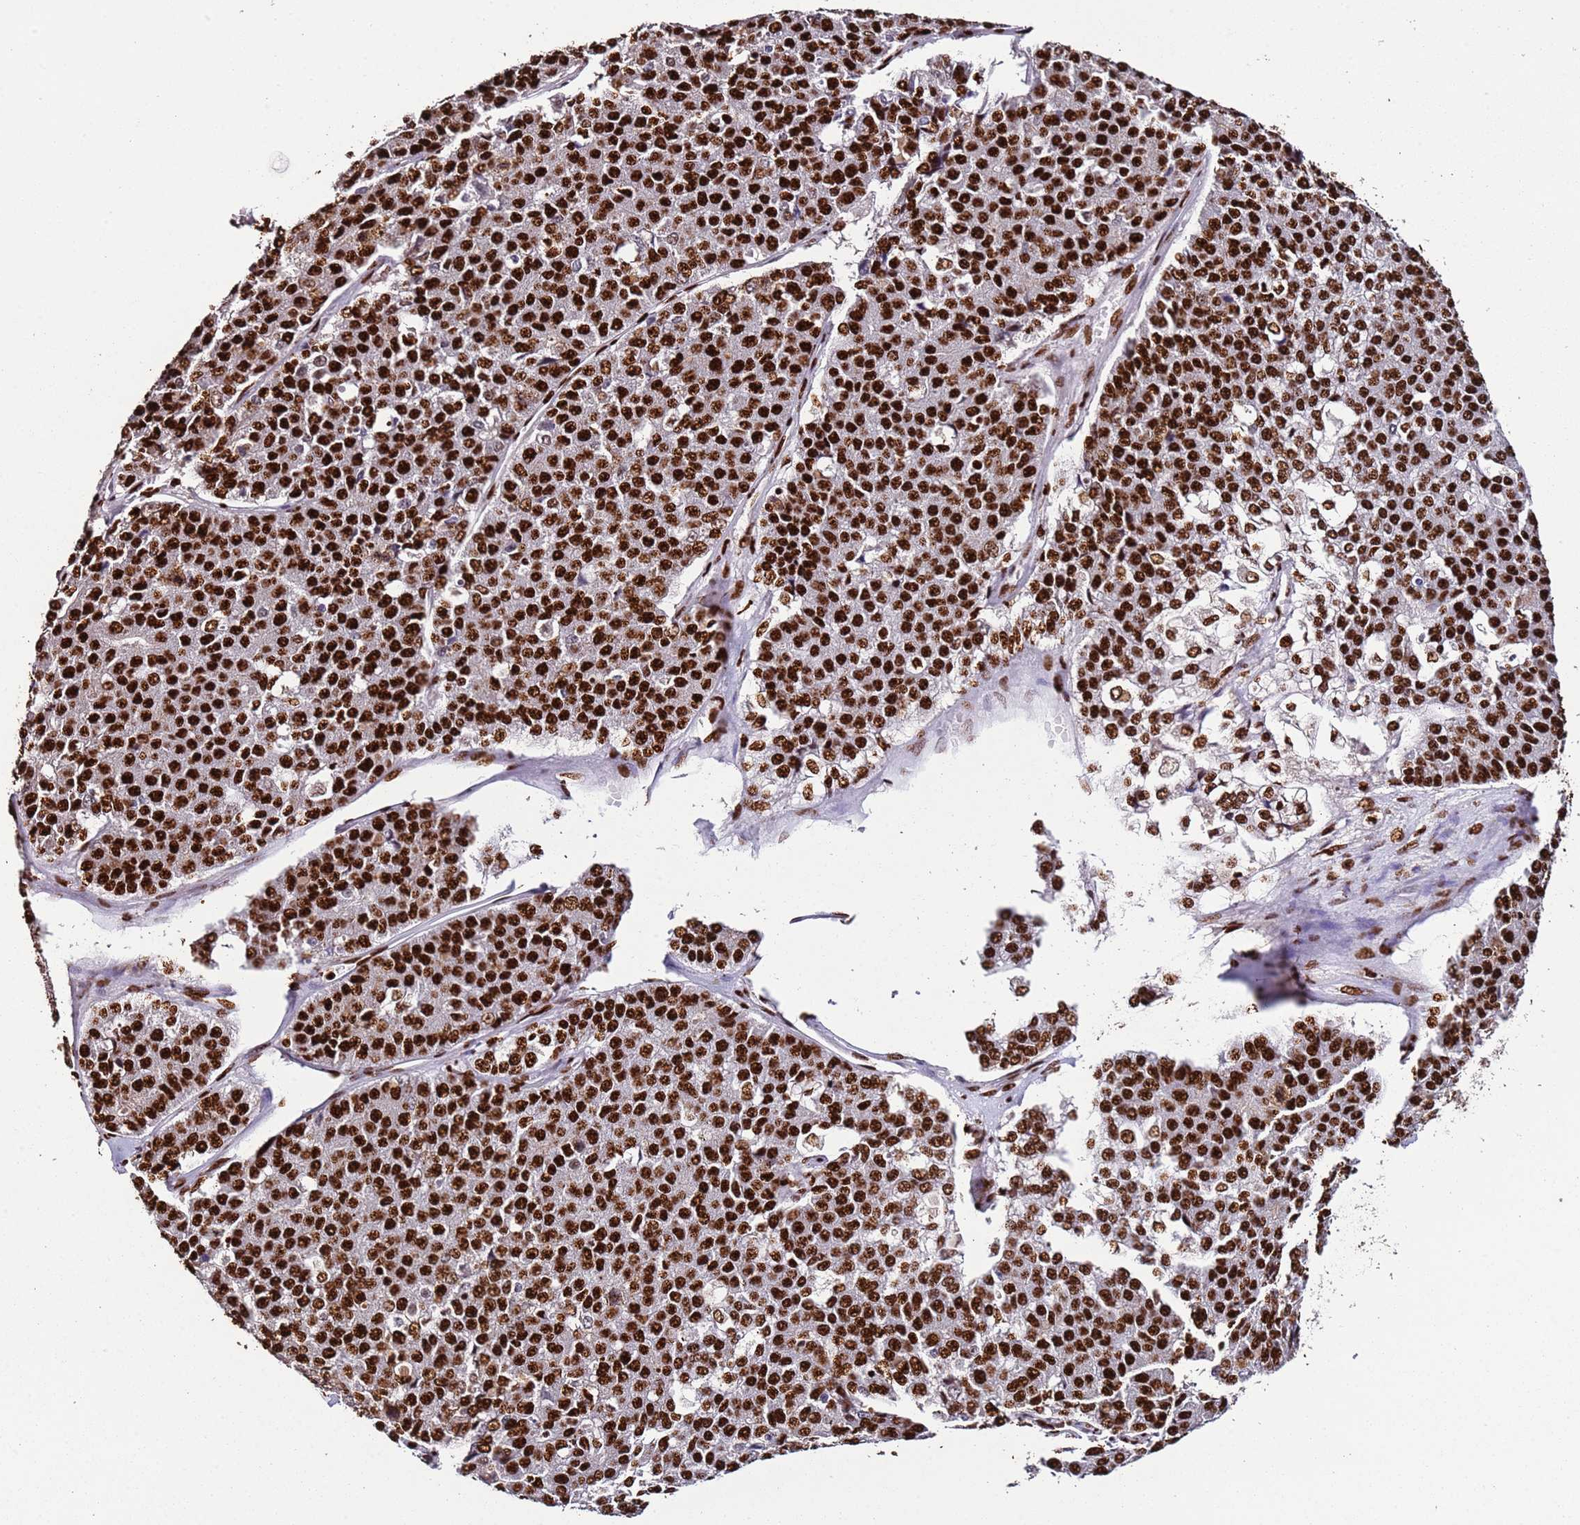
{"staining": {"intensity": "strong", "quantity": ">75%", "location": "nuclear"}, "tissue": "pancreatic cancer", "cell_type": "Tumor cells", "image_type": "cancer", "snomed": [{"axis": "morphology", "description": "Adenocarcinoma, NOS"}, {"axis": "topography", "description": "Pancreas"}], "caption": "Pancreatic cancer (adenocarcinoma) stained with a protein marker exhibits strong staining in tumor cells.", "gene": "C6orf226", "patient": {"sex": "male", "age": 50}}